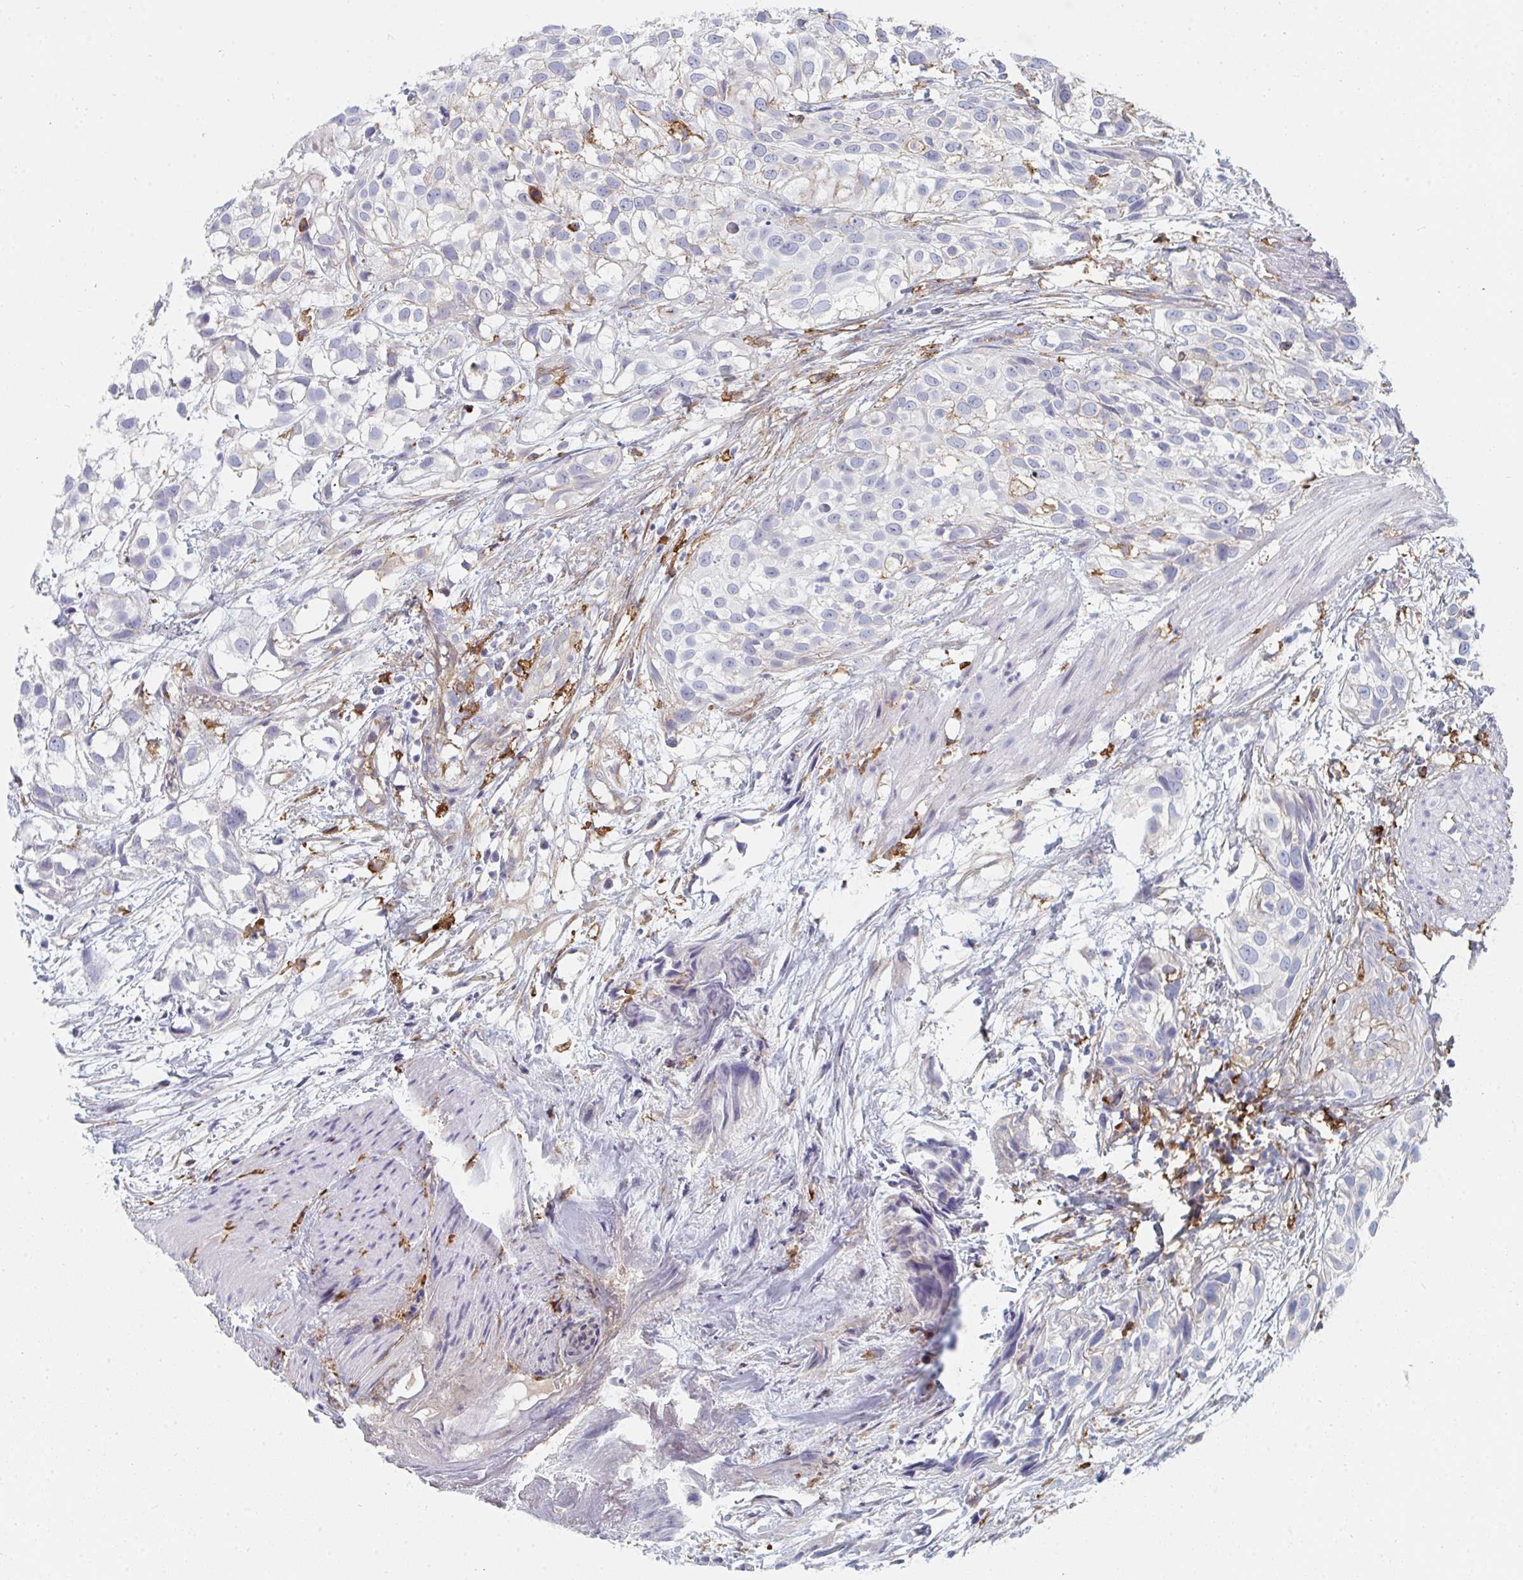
{"staining": {"intensity": "negative", "quantity": "none", "location": "none"}, "tissue": "urothelial cancer", "cell_type": "Tumor cells", "image_type": "cancer", "snomed": [{"axis": "morphology", "description": "Urothelial carcinoma, High grade"}, {"axis": "topography", "description": "Urinary bladder"}], "caption": "Tumor cells are negative for brown protein staining in high-grade urothelial carcinoma.", "gene": "DAB2", "patient": {"sex": "male", "age": 56}}